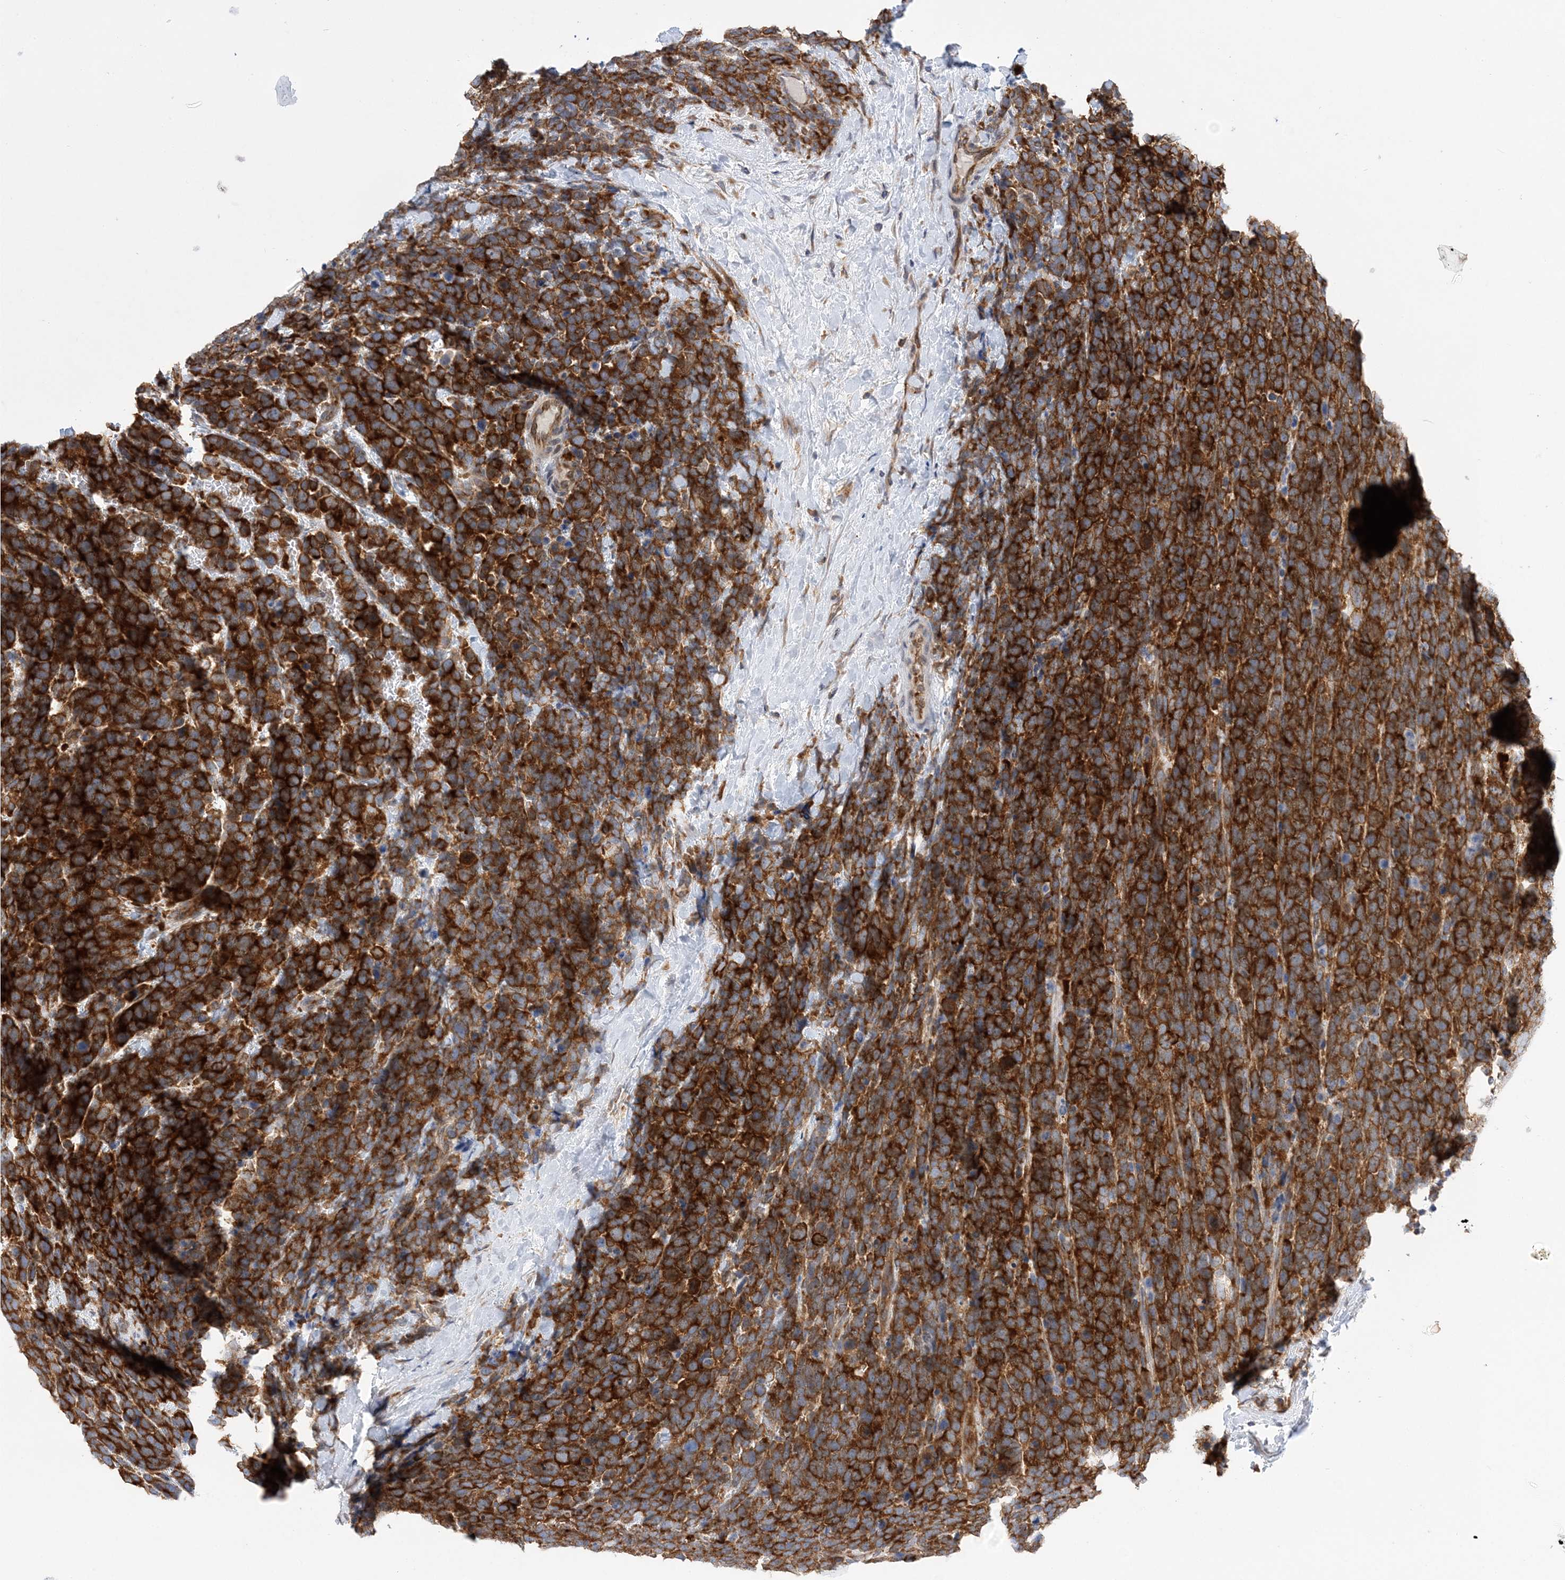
{"staining": {"intensity": "strong", "quantity": ">75%", "location": "cytoplasmic/membranous"}, "tissue": "urothelial cancer", "cell_type": "Tumor cells", "image_type": "cancer", "snomed": [{"axis": "morphology", "description": "Urothelial carcinoma, High grade"}, {"axis": "topography", "description": "Urinary bladder"}], "caption": "DAB immunohistochemical staining of urothelial cancer demonstrates strong cytoplasmic/membranous protein staining in about >75% of tumor cells.", "gene": "LARP4B", "patient": {"sex": "female", "age": 82}}